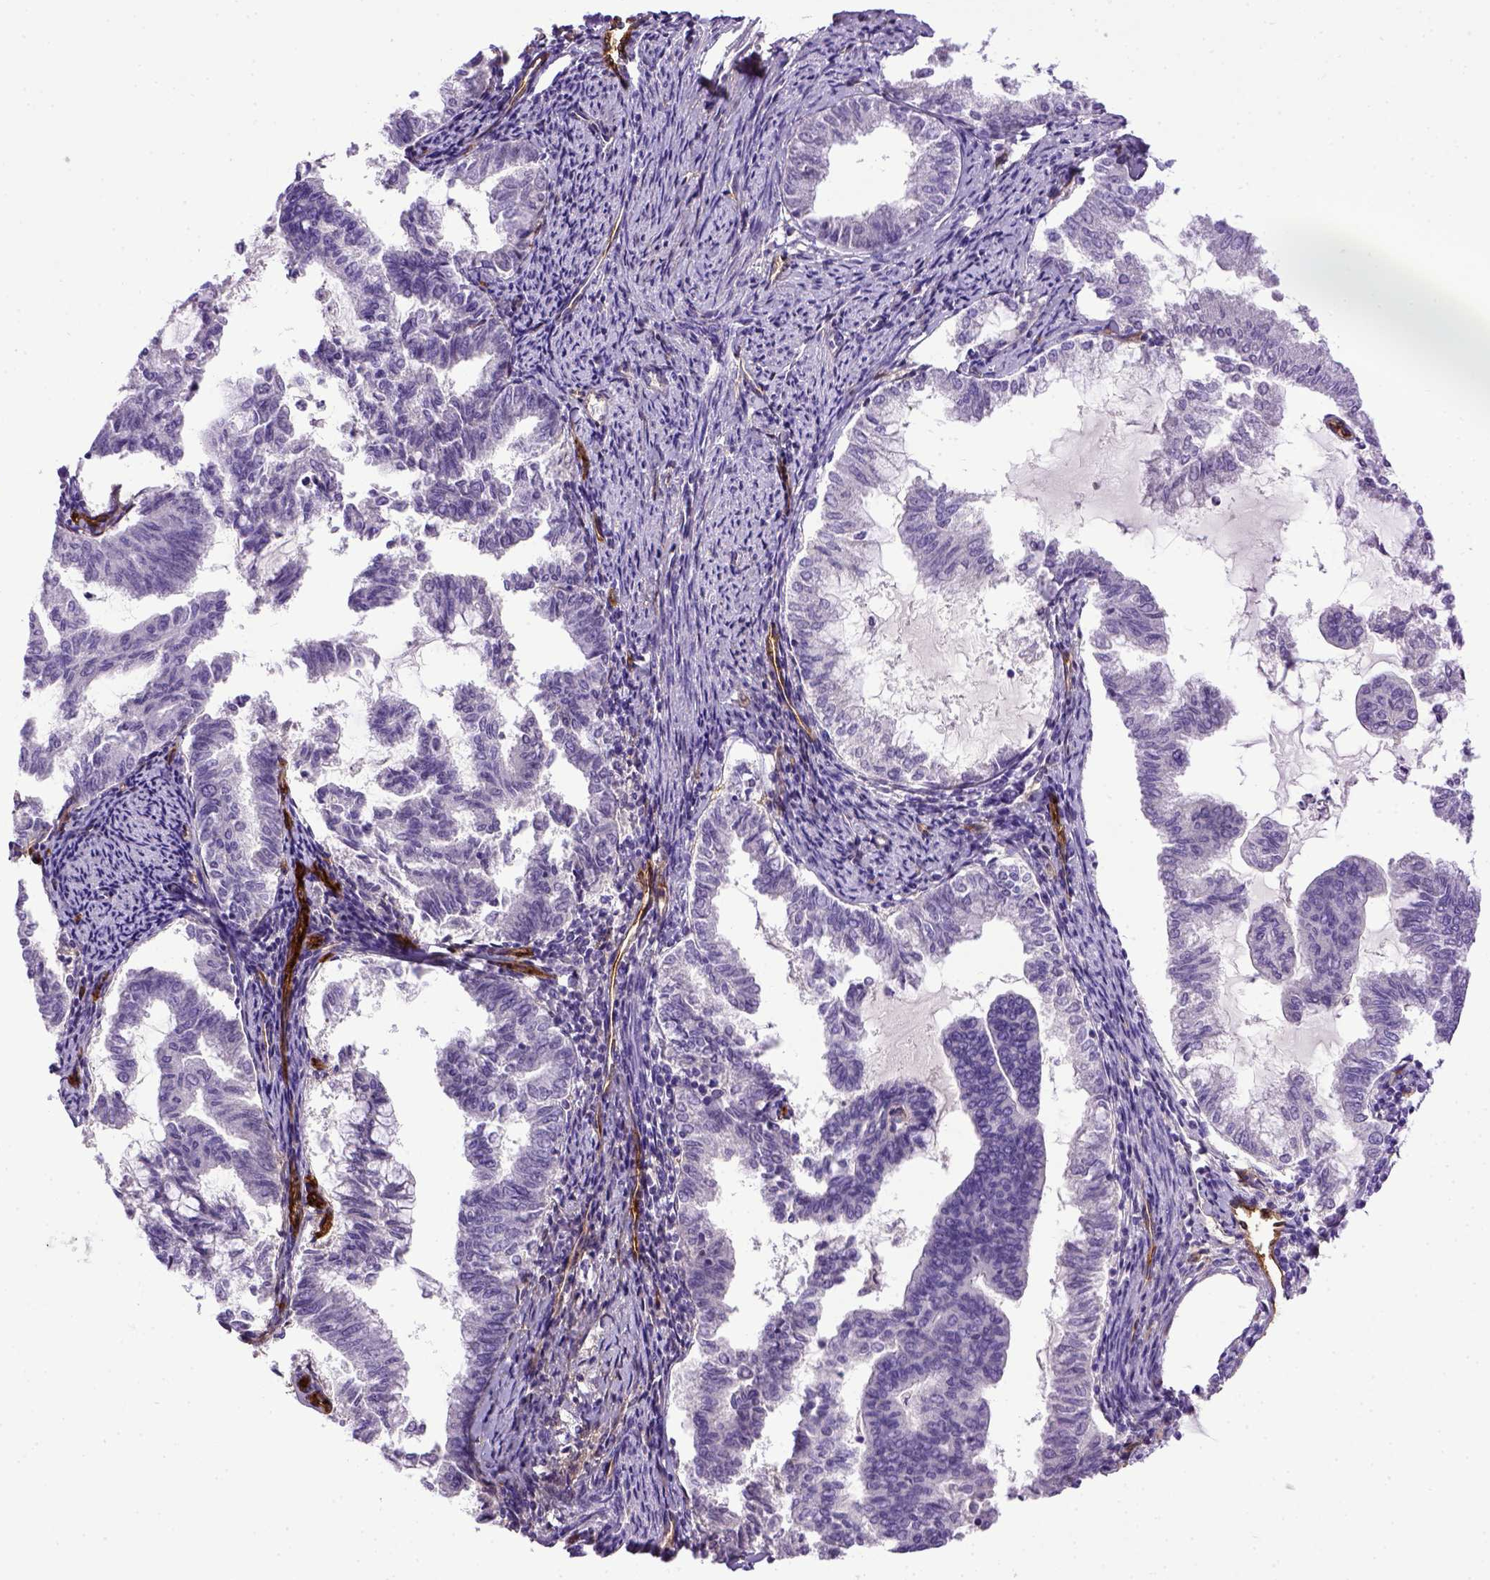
{"staining": {"intensity": "negative", "quantity": "none", "location": "none"}, "tissue": "endometrial cancer", "cell_type": "Tumor cells", "image_type": "cancer", "snomed": [{"axis": "morphology", "description": "Adenocarcinoma, NOS"}, {"axis": "topography", "description": "Endometrium"}], "caption": "Tumor cells show no significant protein staining in endometrial cancer.", "gene": "ENG", "patient": {"sex": "female", "age": 79}}